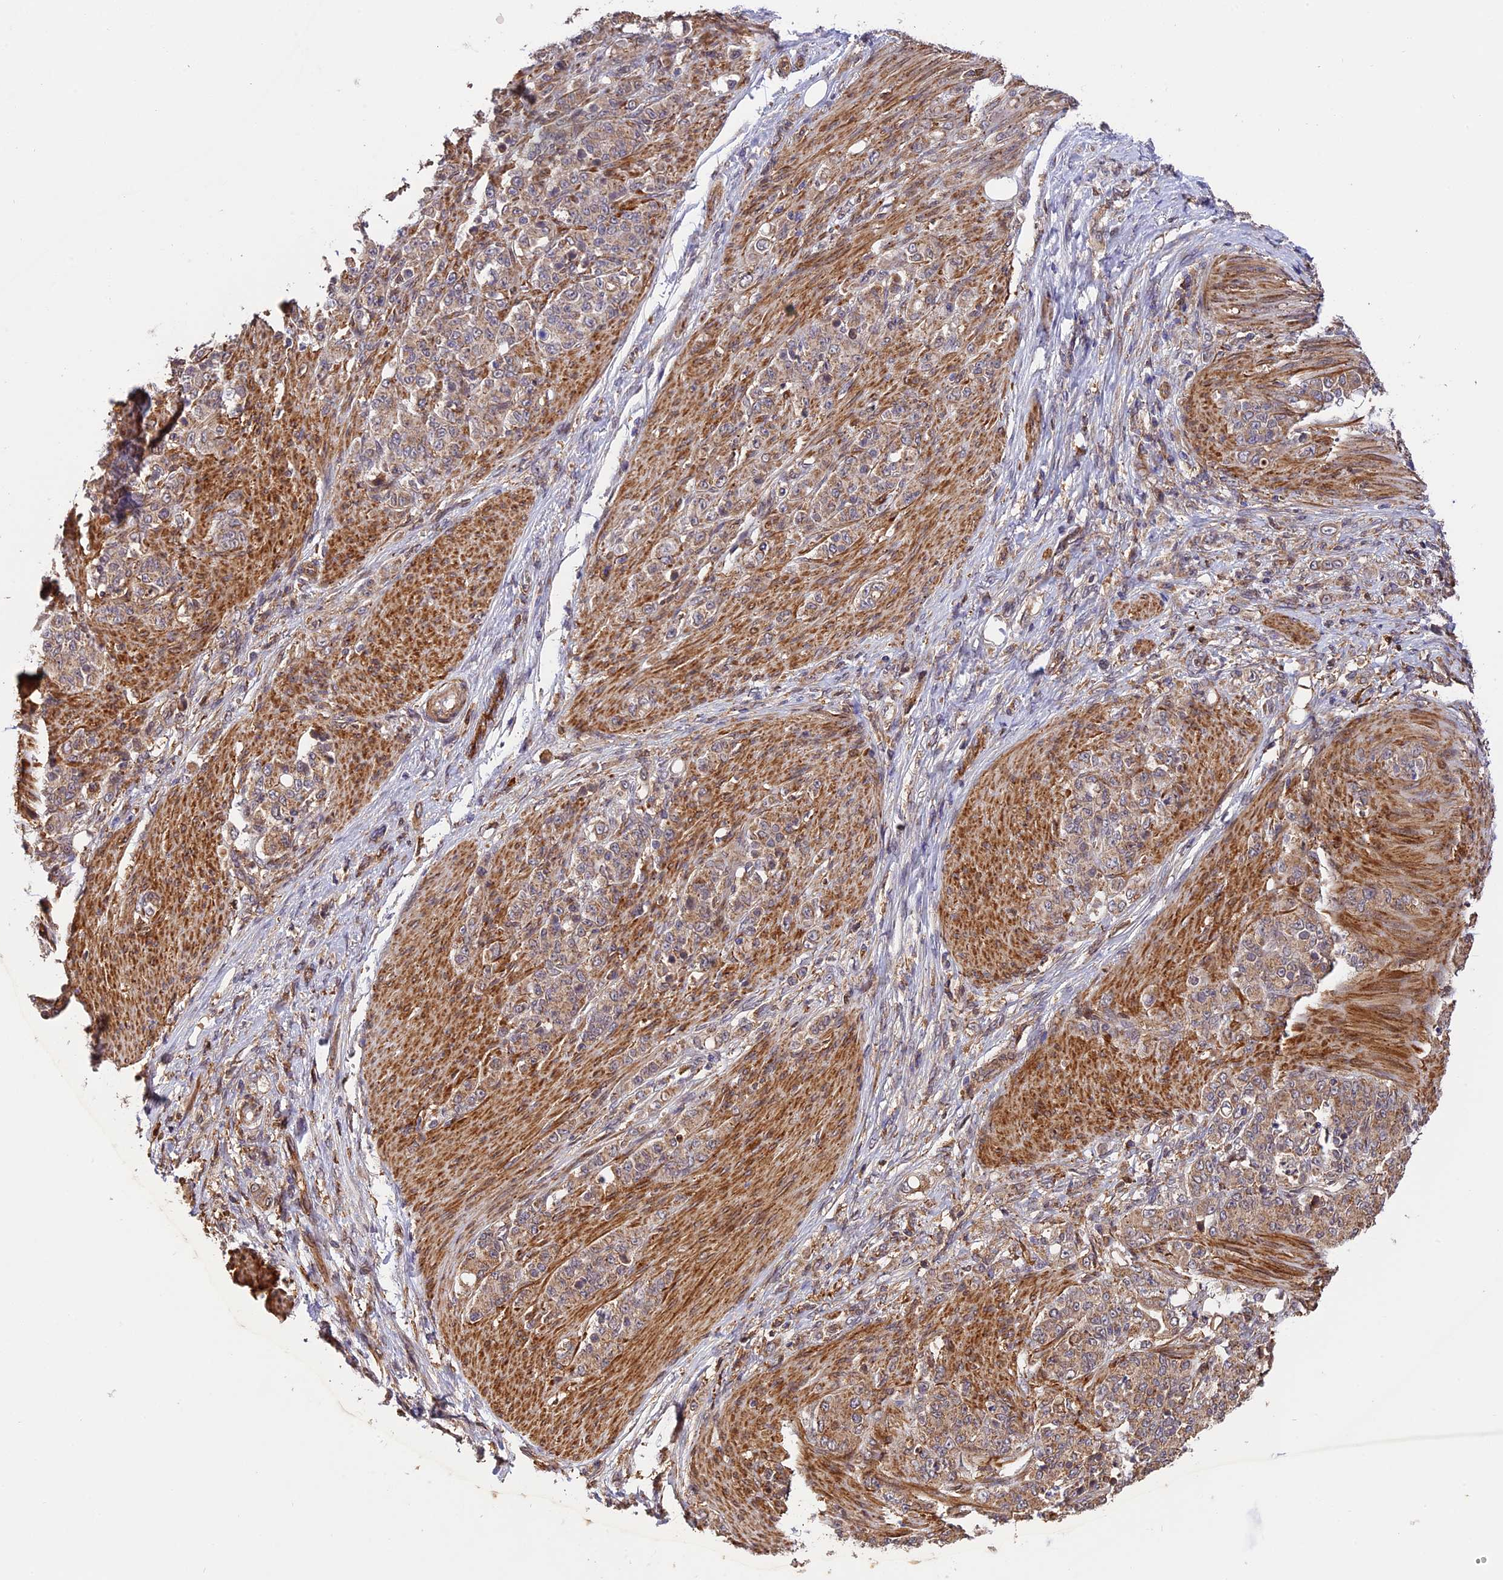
{"staining": {"intensity": "weak", "quantity": ">75%", "location": "cytoplasmic/membranous"}, "tissue": "stomach cancer", "cell_type": "Tumor cells", "image_type": "cancer", "snomed": [{"axis": "morphology", "description": "Adenocarcinoma, NOS"}, {"axis": "topography", "description": "Stomach"}], "caption": "Immunohistochemical staining of stomach adenocarcinoma shows weak cytoplasmic/membranous protein expression in approximately >75% of tumor cells. (DAB (3,3'-diaminobenzidine) = brown stain, brightfield microscopy at high magnification).", "gene": "HERPUD1", "patient": {"sex": "female", "age": 79}}